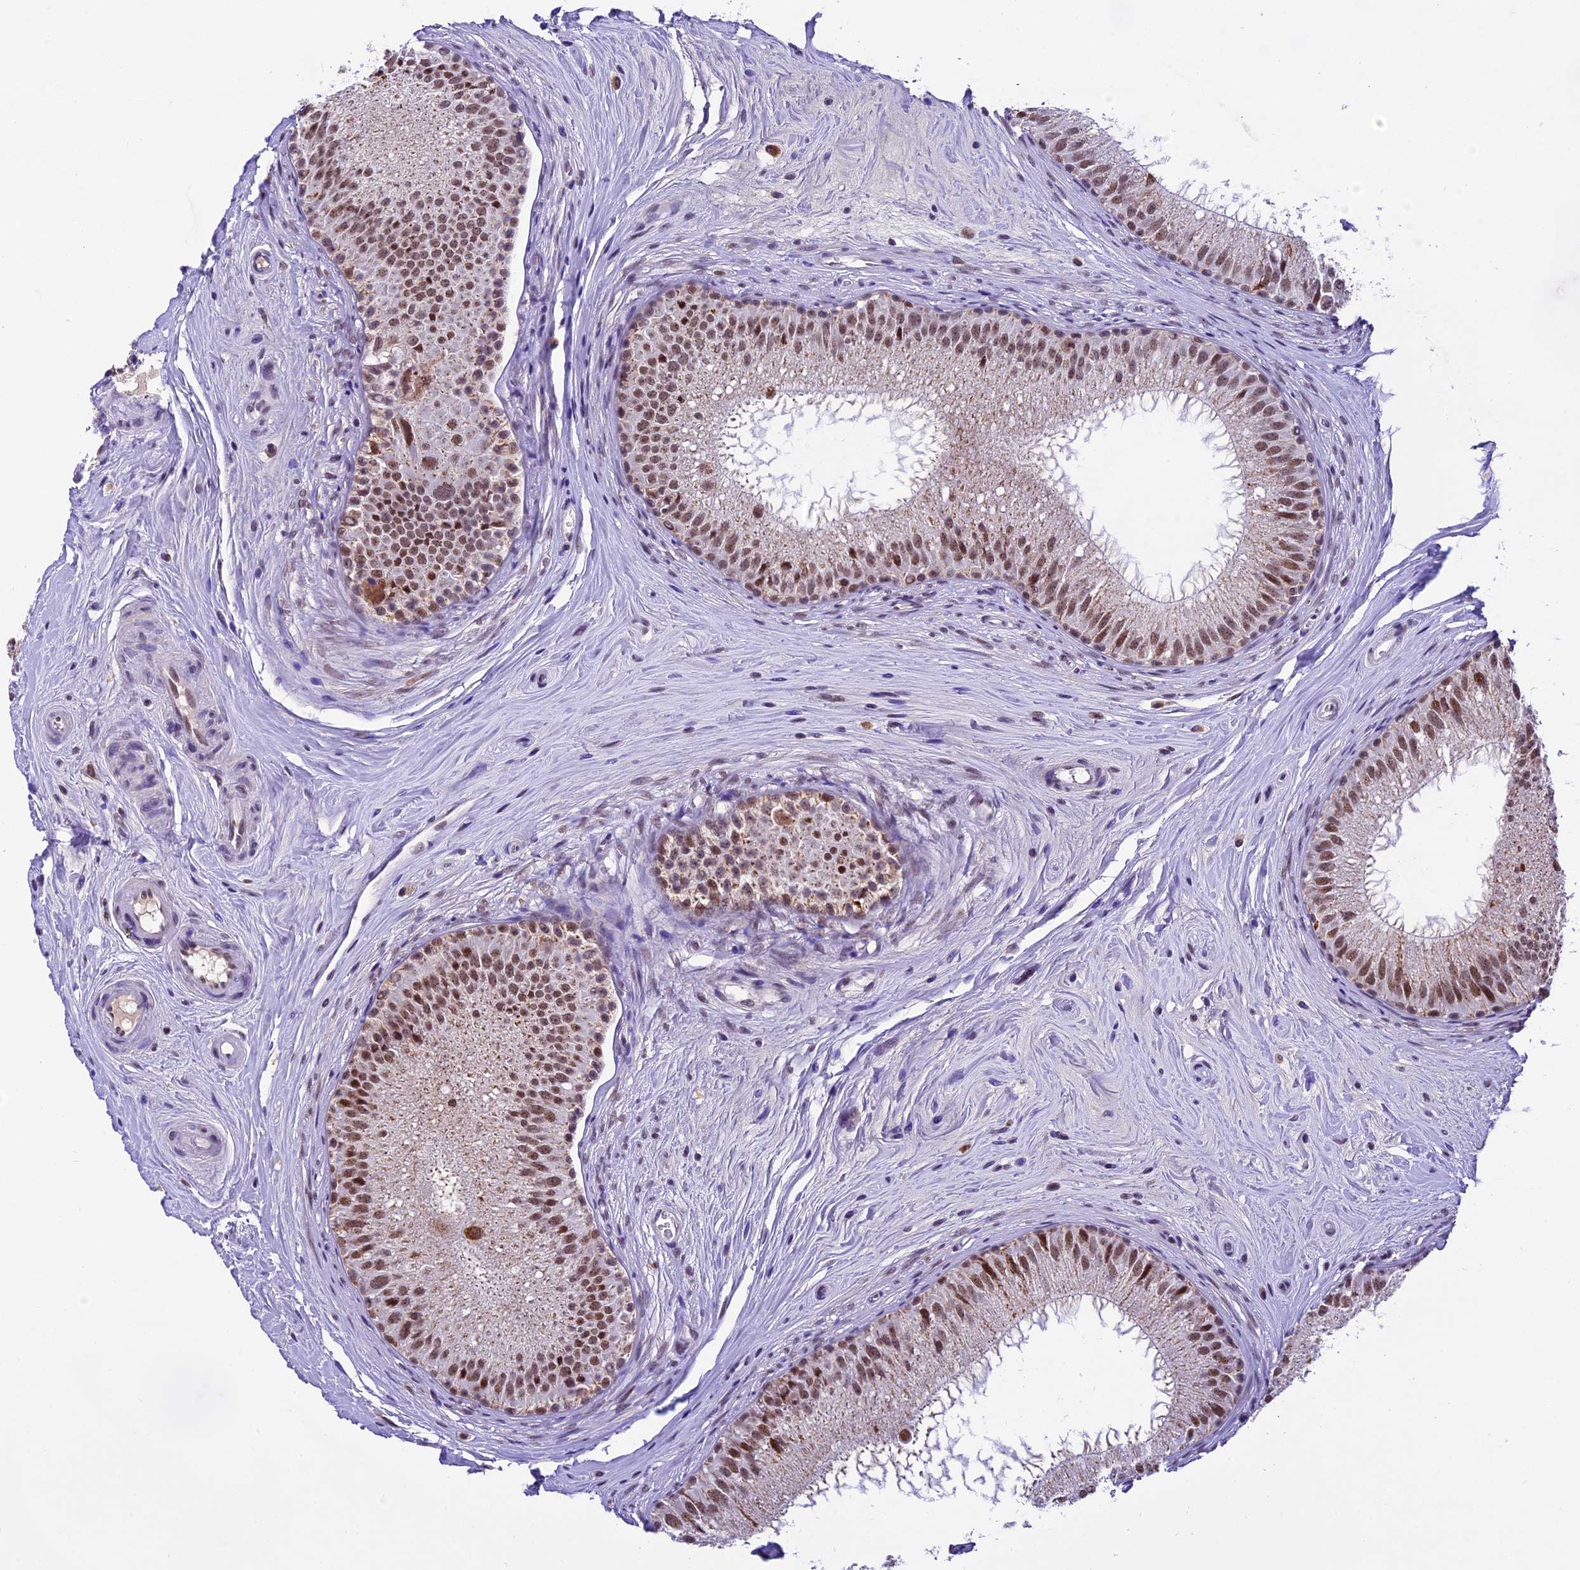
{"staining": {"intensity": "moderate", "quantity": ">75%", "location": "nuclear"}, "tissue": "epididymis", "cell_type": "Glandular cells", "image_type": "normal", "snomed": [{"axis": "morphology", "description": "Normal tissue, NOS"}, {"axis": "topography", "description": "Epididymis"}], "caption": "Brown immunohistochemical staining in unremarkable human epididymis exhibits moderate nuclear staining in approximately >75% of glandular cells. (DAB = brown stain, brightfield microscopy at high magnification).", "gene": "CARS2", "patient": {"sex": "male", "age": 33}}